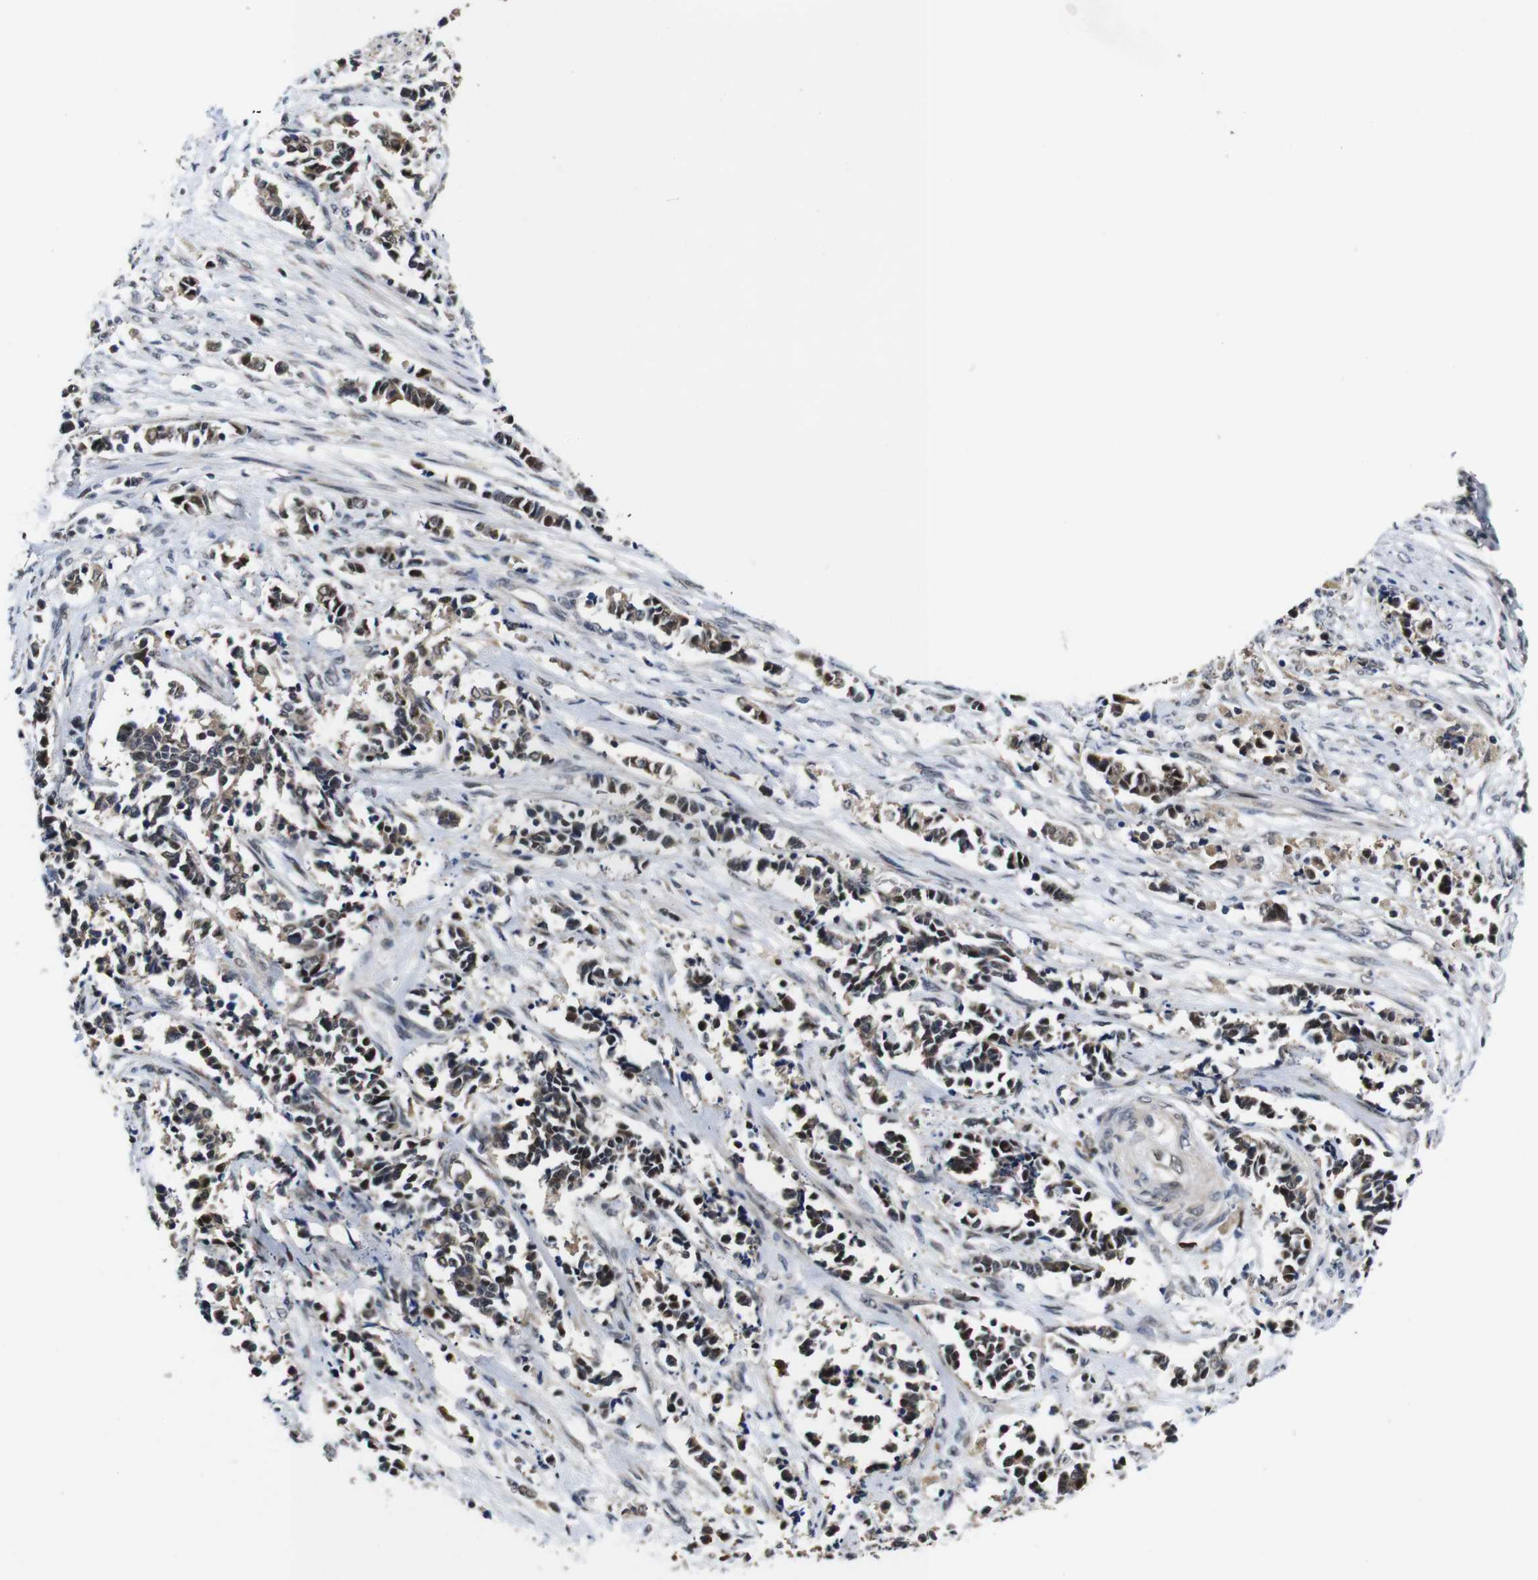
{"staining": {"intensity": "moderate", "quantity": ">75%", "location": "cytoplasmic/membranous,nuclear"}, "tissue": "cervical cancer", "cell_type": "Tumor cells", "image_type": "cancer", "snomed": [{"axis": "morphology", "description": "Normal tissue, NOS"}, {"axis": "morphology", "description": "Squamous cell carcinoma, NOS"}, {"axis": "topography", "description": "Cervix"}], "caption": "DAB (3,3'-diaminobenzidine) immunohistochemical staining of human cervical squamous cell carcinoma demonstrates moderate cytoplasmic/membranous and nuclear protein staining in approximately >75% of tumor cells. Using DAB (brown) and hematoxylin (blue) stains, captured at high magnification using brightfield microscopy.", "gene": "ZBTB46", "patient": {"sex": "female", "age": 35}}